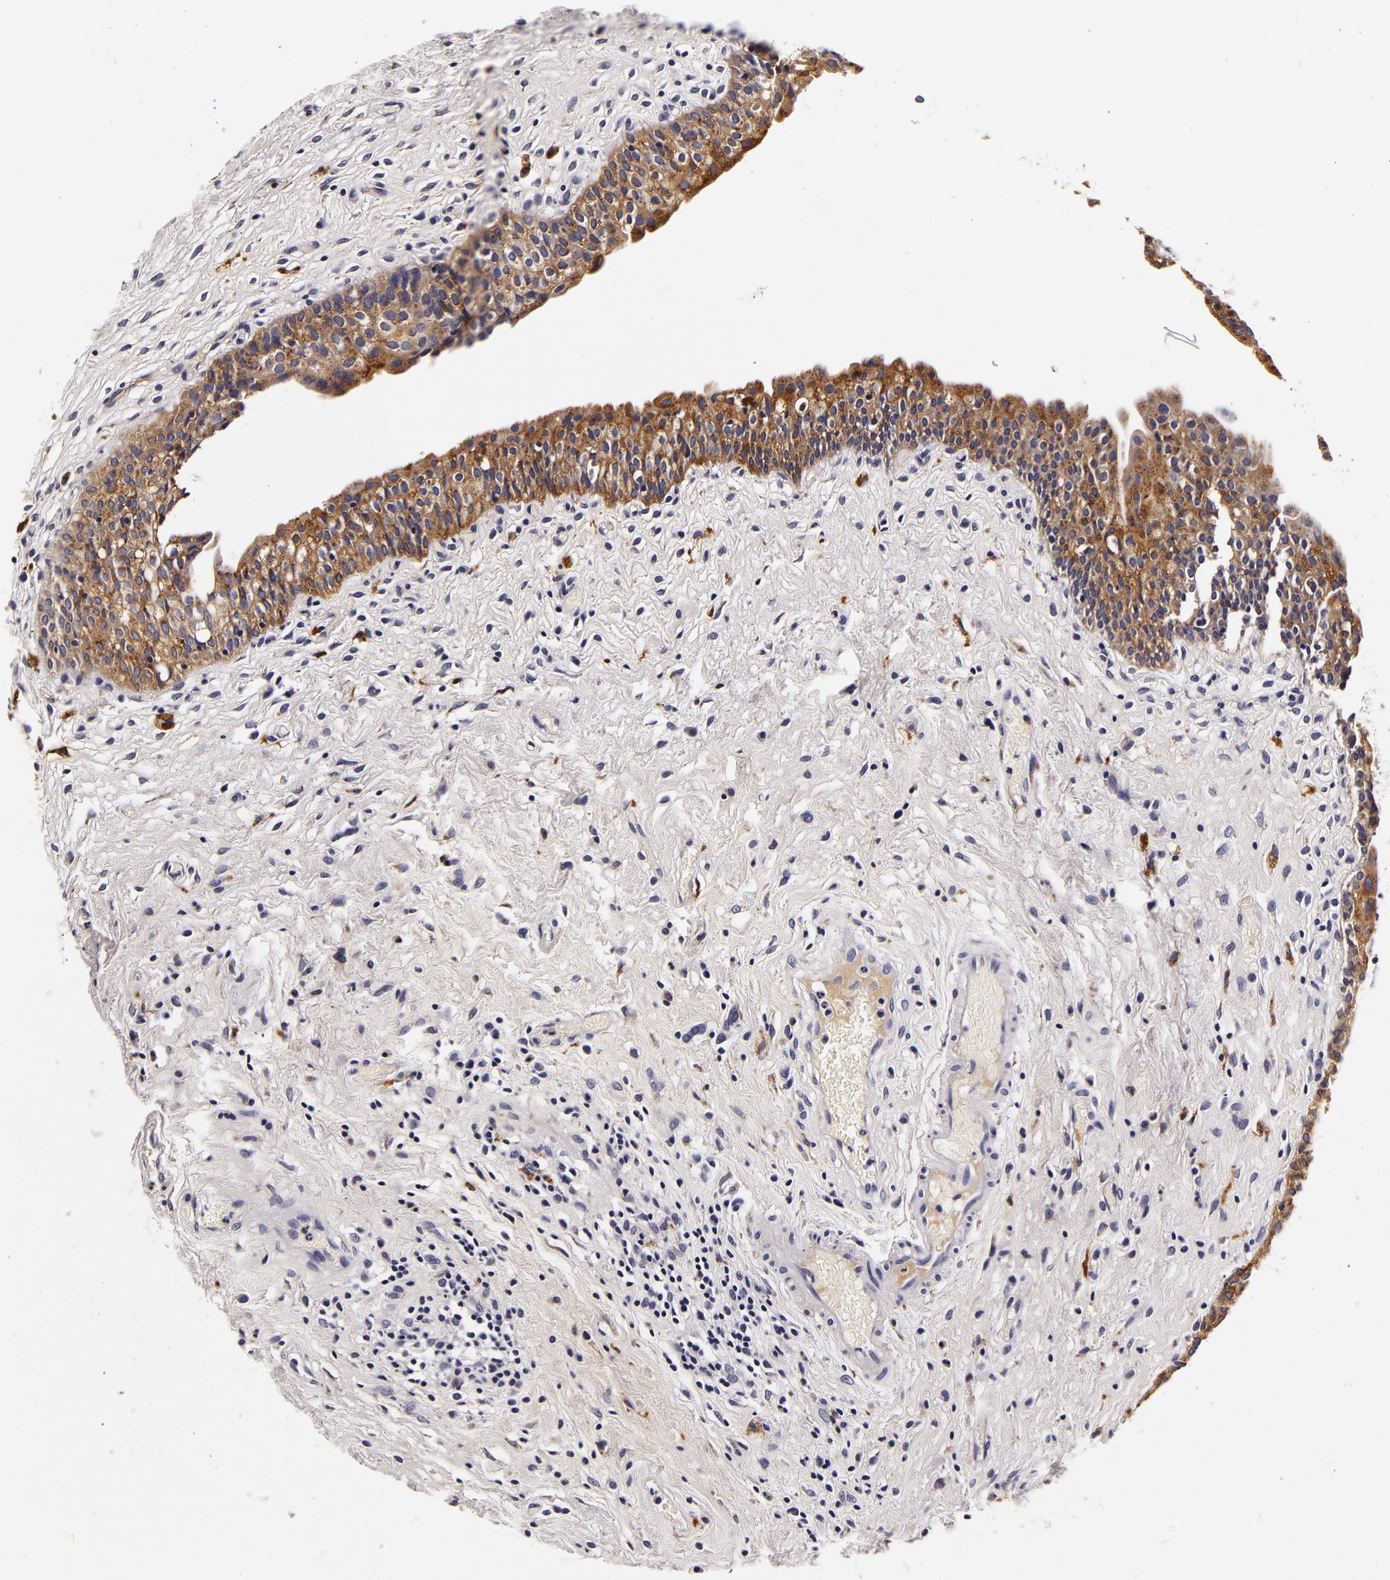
{"staining": {"intensity": "strong", "quantity": ">75%", "location": "cytoplasmic/membranous"}, "tissue": "urinary bladder", "cell_type": "Urothelial cells", "image_type": "normal", "snomed": [{"axis": "morphology", "description": "Adenocarcinoma, NOS"}, {"axis": "topography", "description": "Urinary bladder"}], "caption": "Immunohistochemistry (IHC) photomicrograph of unremarkable human urinary bladder stained for a protein (brown), which reveals high levels of strong cytoplasmic/membranous positivity in about >75% of urothelial cells.", "gene": "LGALS3BP", "patient": {"sex": "male", "age": 61}}